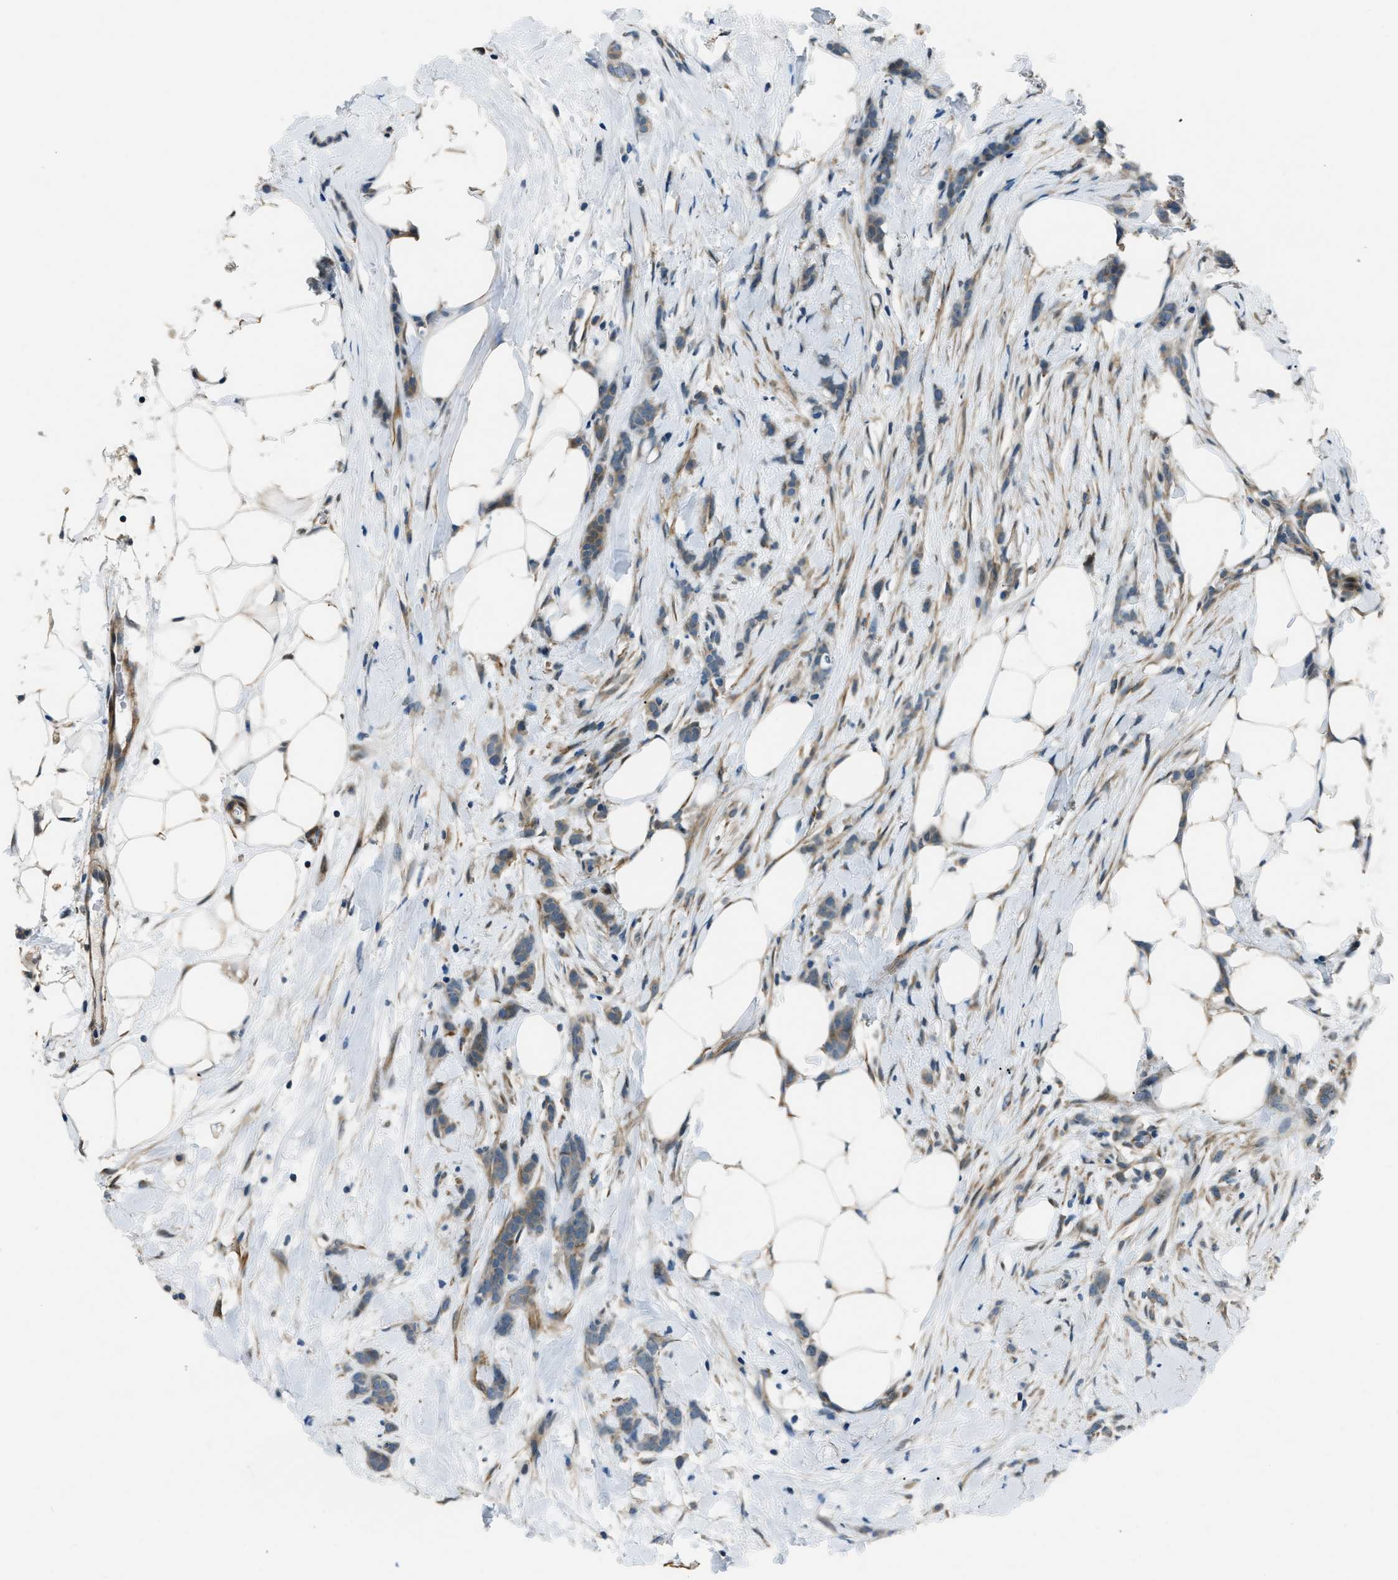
{"staining": {"intensity": "moderate", "quantity": ">75%", "location": "cytoplasmic/membranous"}, "tissue": "breast cancer", "cell_type": "Tumor cells", "image_type": "cancer", "snomed": [{"axis": "morphology", "description": "Lobular carcinoma, in situ"}, {"axis": "morphology", "description": "Lobular carcinoma"}, {"axis": "topography", "description": "Breast"}], "caption": "Immunohistochemical staining of human breast cancer displays moderate cytoplasmic/membranous protein positivity in about >75% of tumor cells.", "gene": "NUDCD3", "patient": {"sex": "female", "age": 41}}